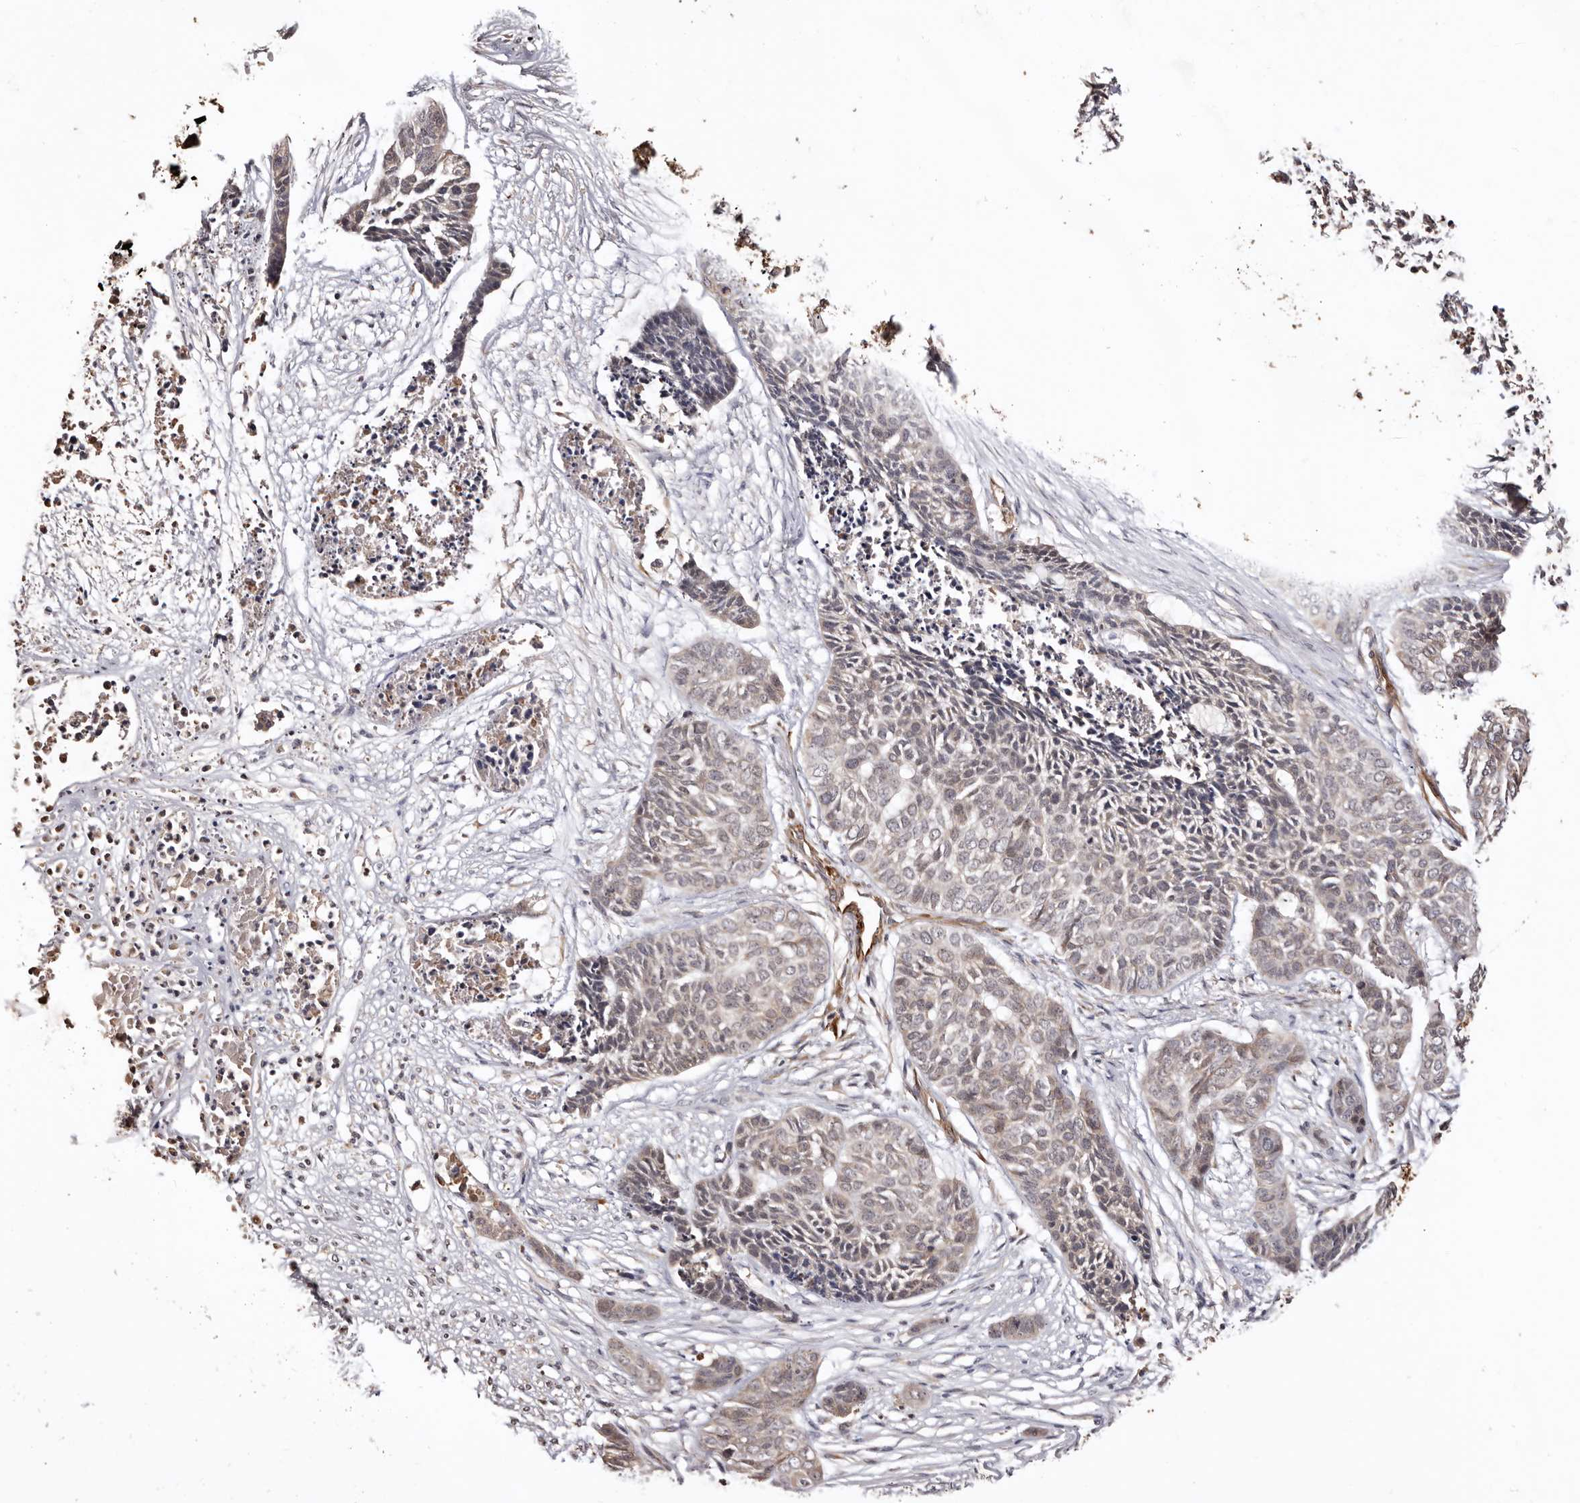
{"staining": {"intensity": "weak", "quantity": "25%-75%", "location": "cytoplasmic/membranous"}, "tissue": "skin cancer", "cell_type": "Tumor cells", "image_type": "cancer", "snomed": [{"axis": "morphology", "description": "Basal cell carcinoma"}, {"axis": "topography", "description": "Skin"}], "caption": "Skin cancer (basal cell carcinoma) stained for a protein displays weak cytoplasmic/membranous positivity in tumor cells.", "gene": "ZNF557", "patient": {"sex": "female", "age": 64}}